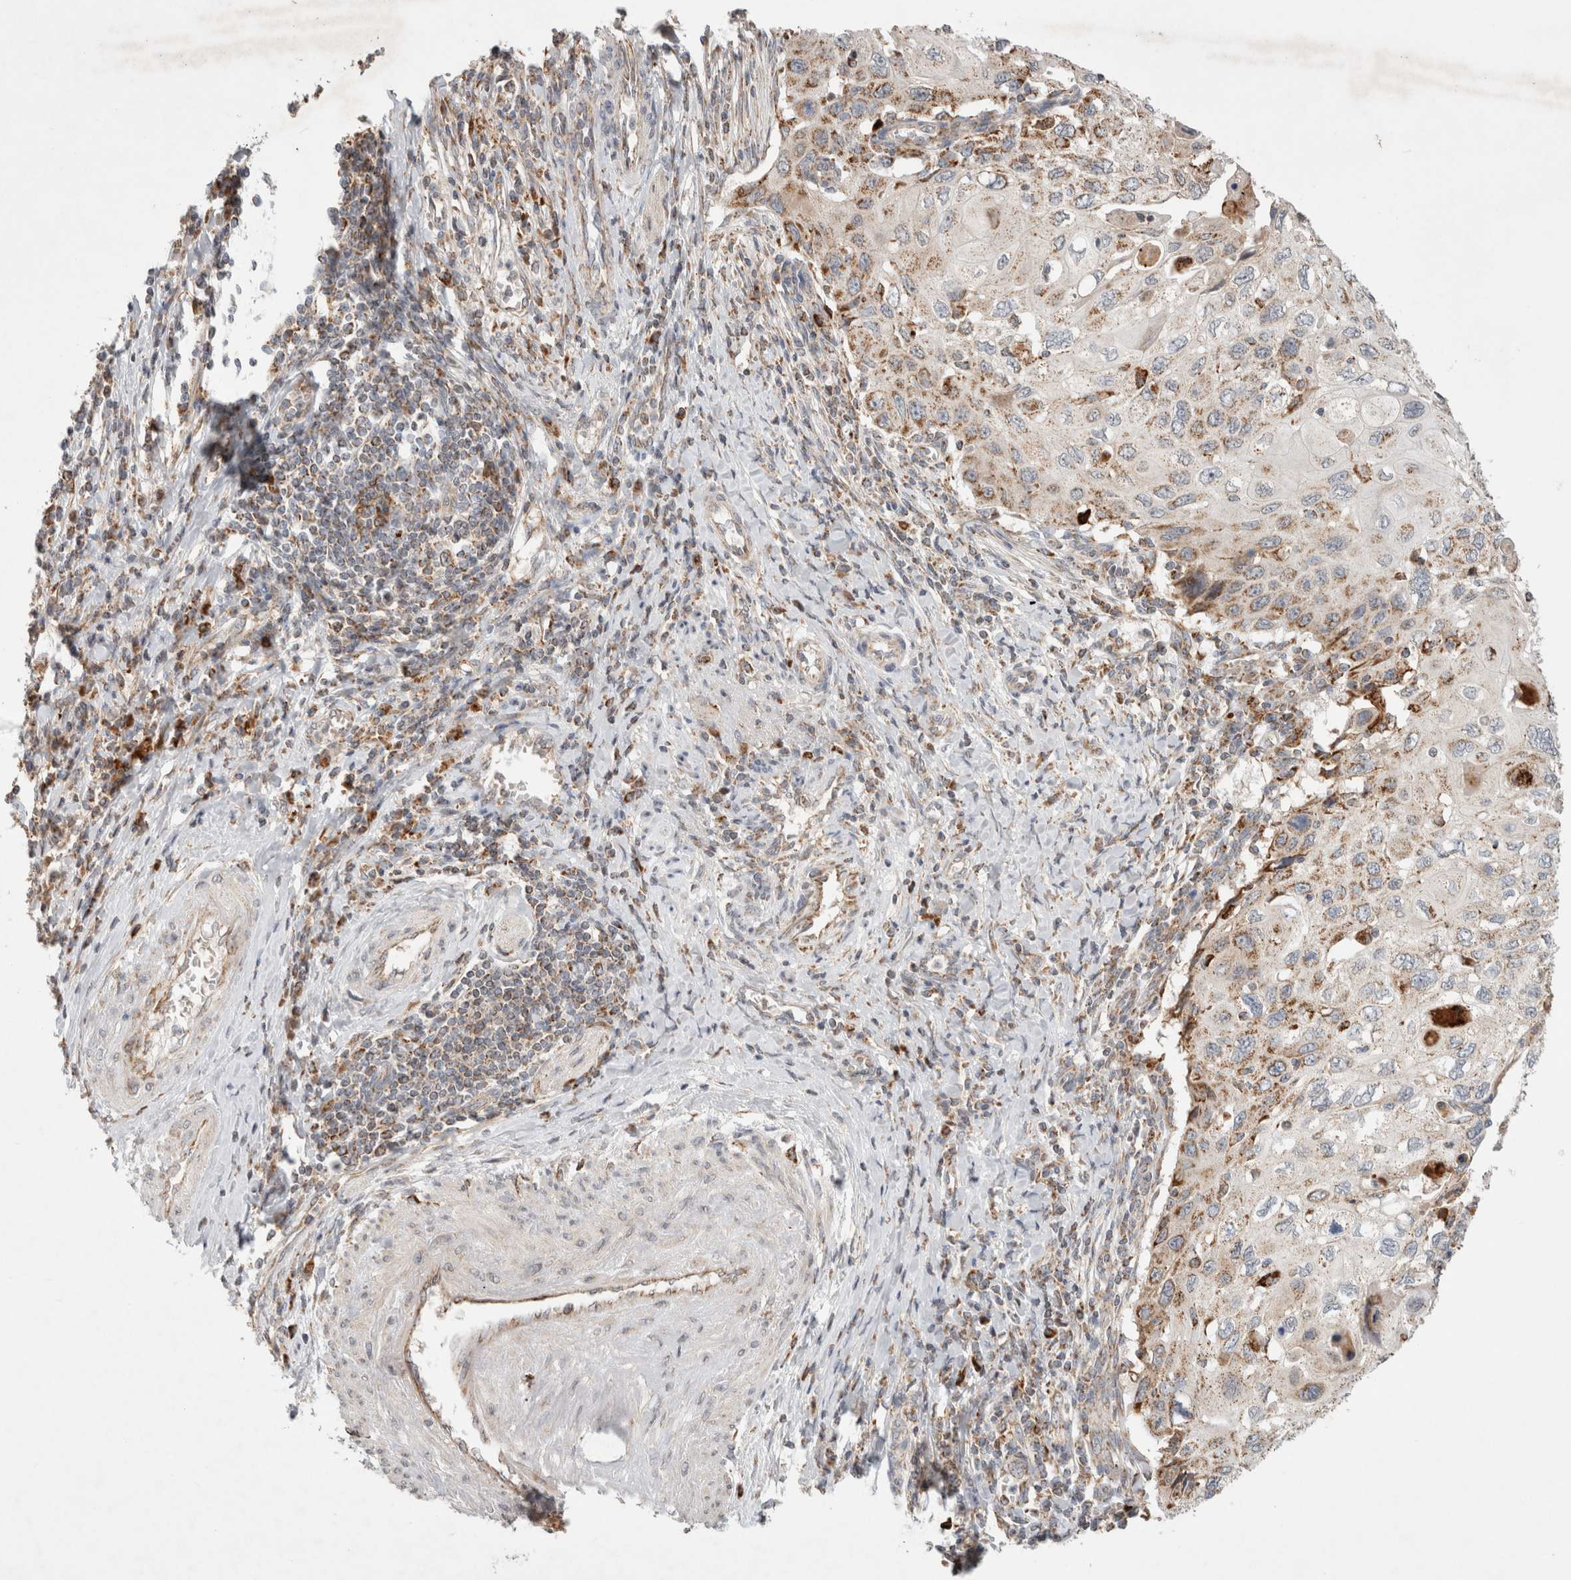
{"staining": {"intensity": "weak", "quantity": ">75%", "location": "cytoplasmic/membranous"}, "tissue": "cervical cancer", "cell_type": "Tumor cells", "image_type": "cancer", "snomed": [{"axis": "morphology", "description": "Squamous cell carcinoma, NOS"}, {"axis": "topography", "description": "Cervix"}], "caption": "Tumor cells reveal low levels of weak cytoplasmic/membranous expression in approximately >75% of cells in human cervical cancer (squamous cell carcinoma).", "gene": "HROB", "patient": {"sex": "female", "age": 70}}